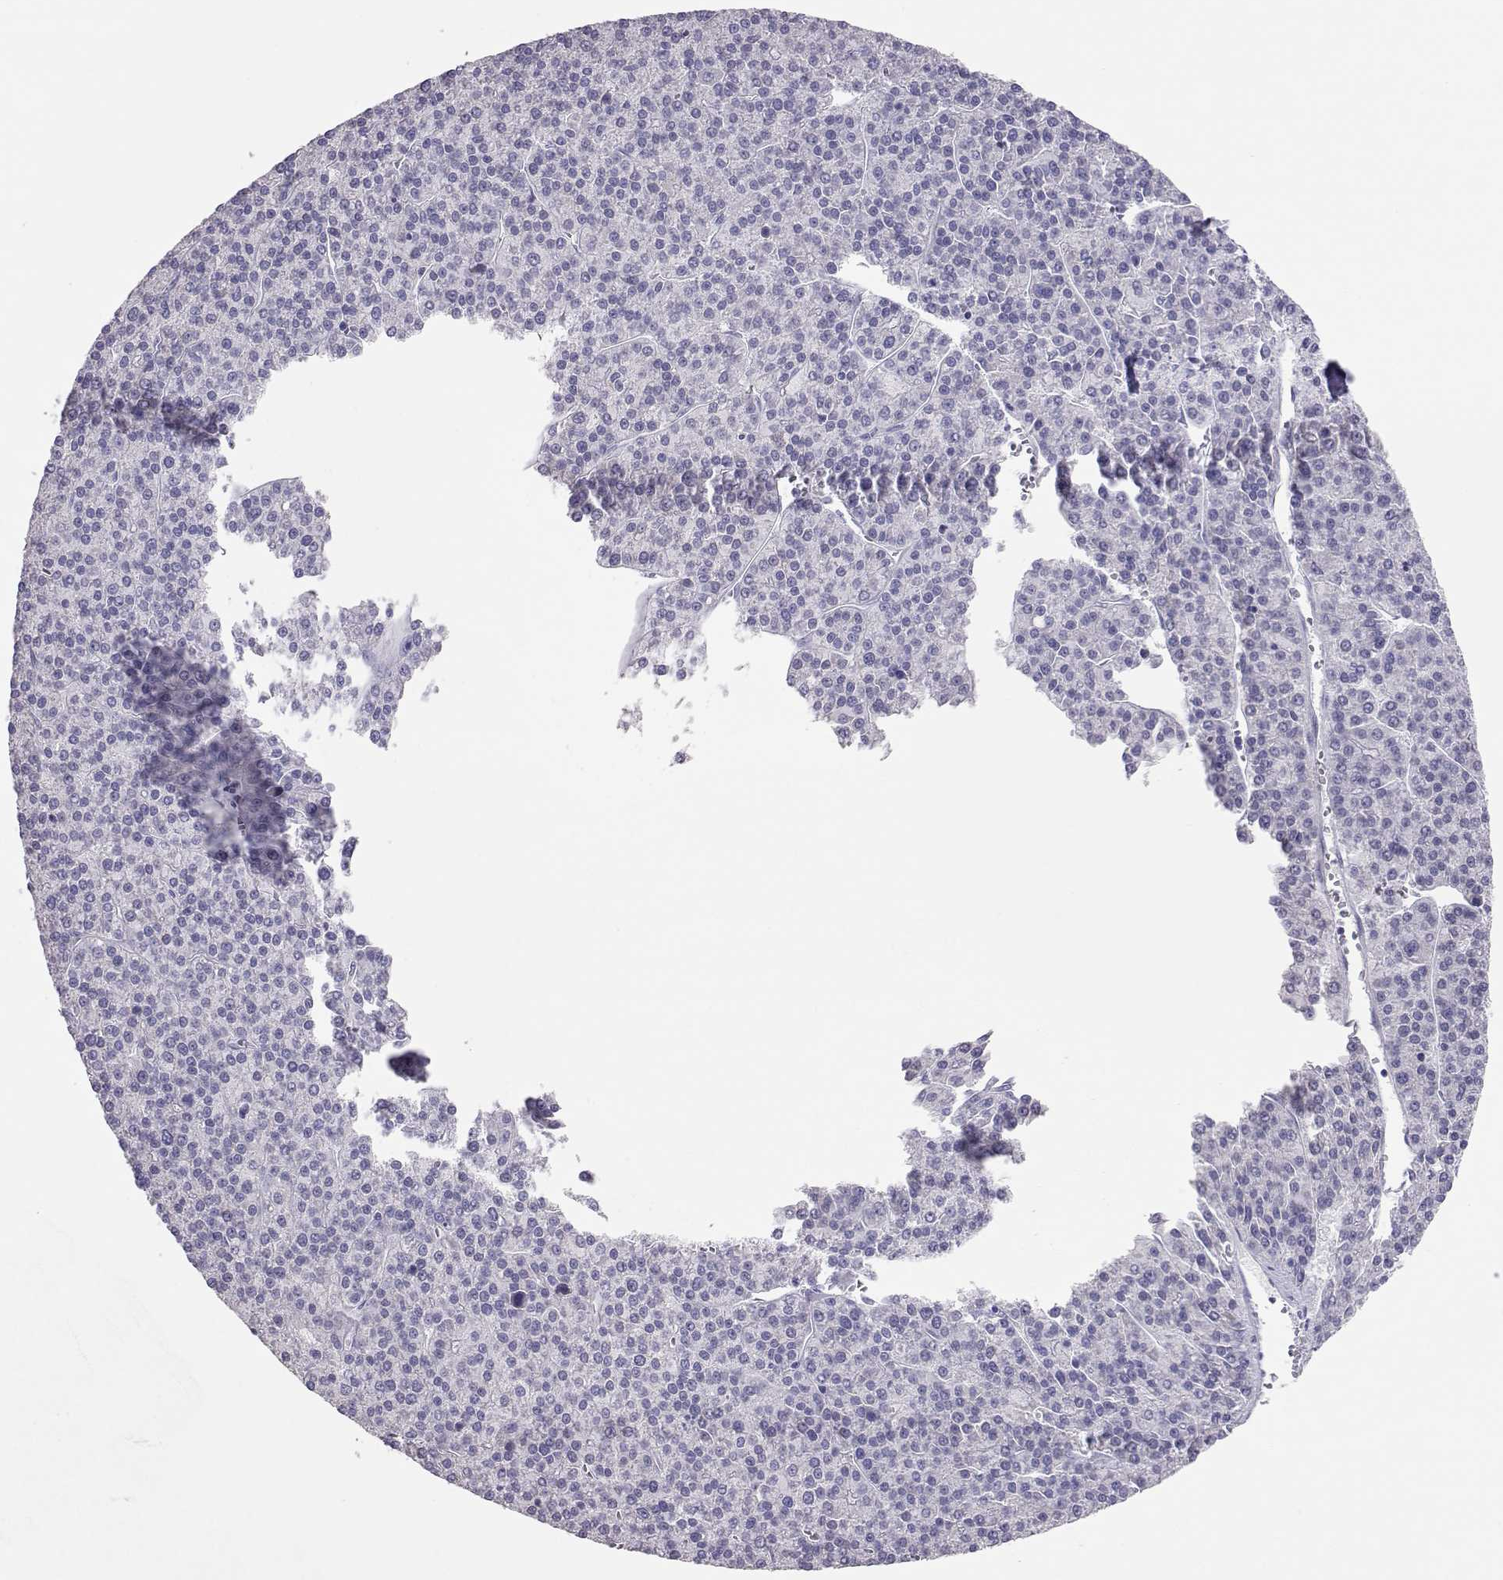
{"staining": {"intensity": "negative", "quantity": "none", "location": "none"}, "tissue": "liver cancer", "cell_type": "Tumor cells", "image_type": "cancer", "snomed": [{"axis": "morphology", "description": "Carcinoma, Hepatocellular, NOS"}, {"axis": "topography", "description": "Liver"}], "caption": "This is an immunohistochemistry (IHC) photomicrograph of hepatocellular carcinoma (liver). There is no expression in tumor cells.", "gene": "PMCH", "patient": {"sex": "female", "age": 58}}